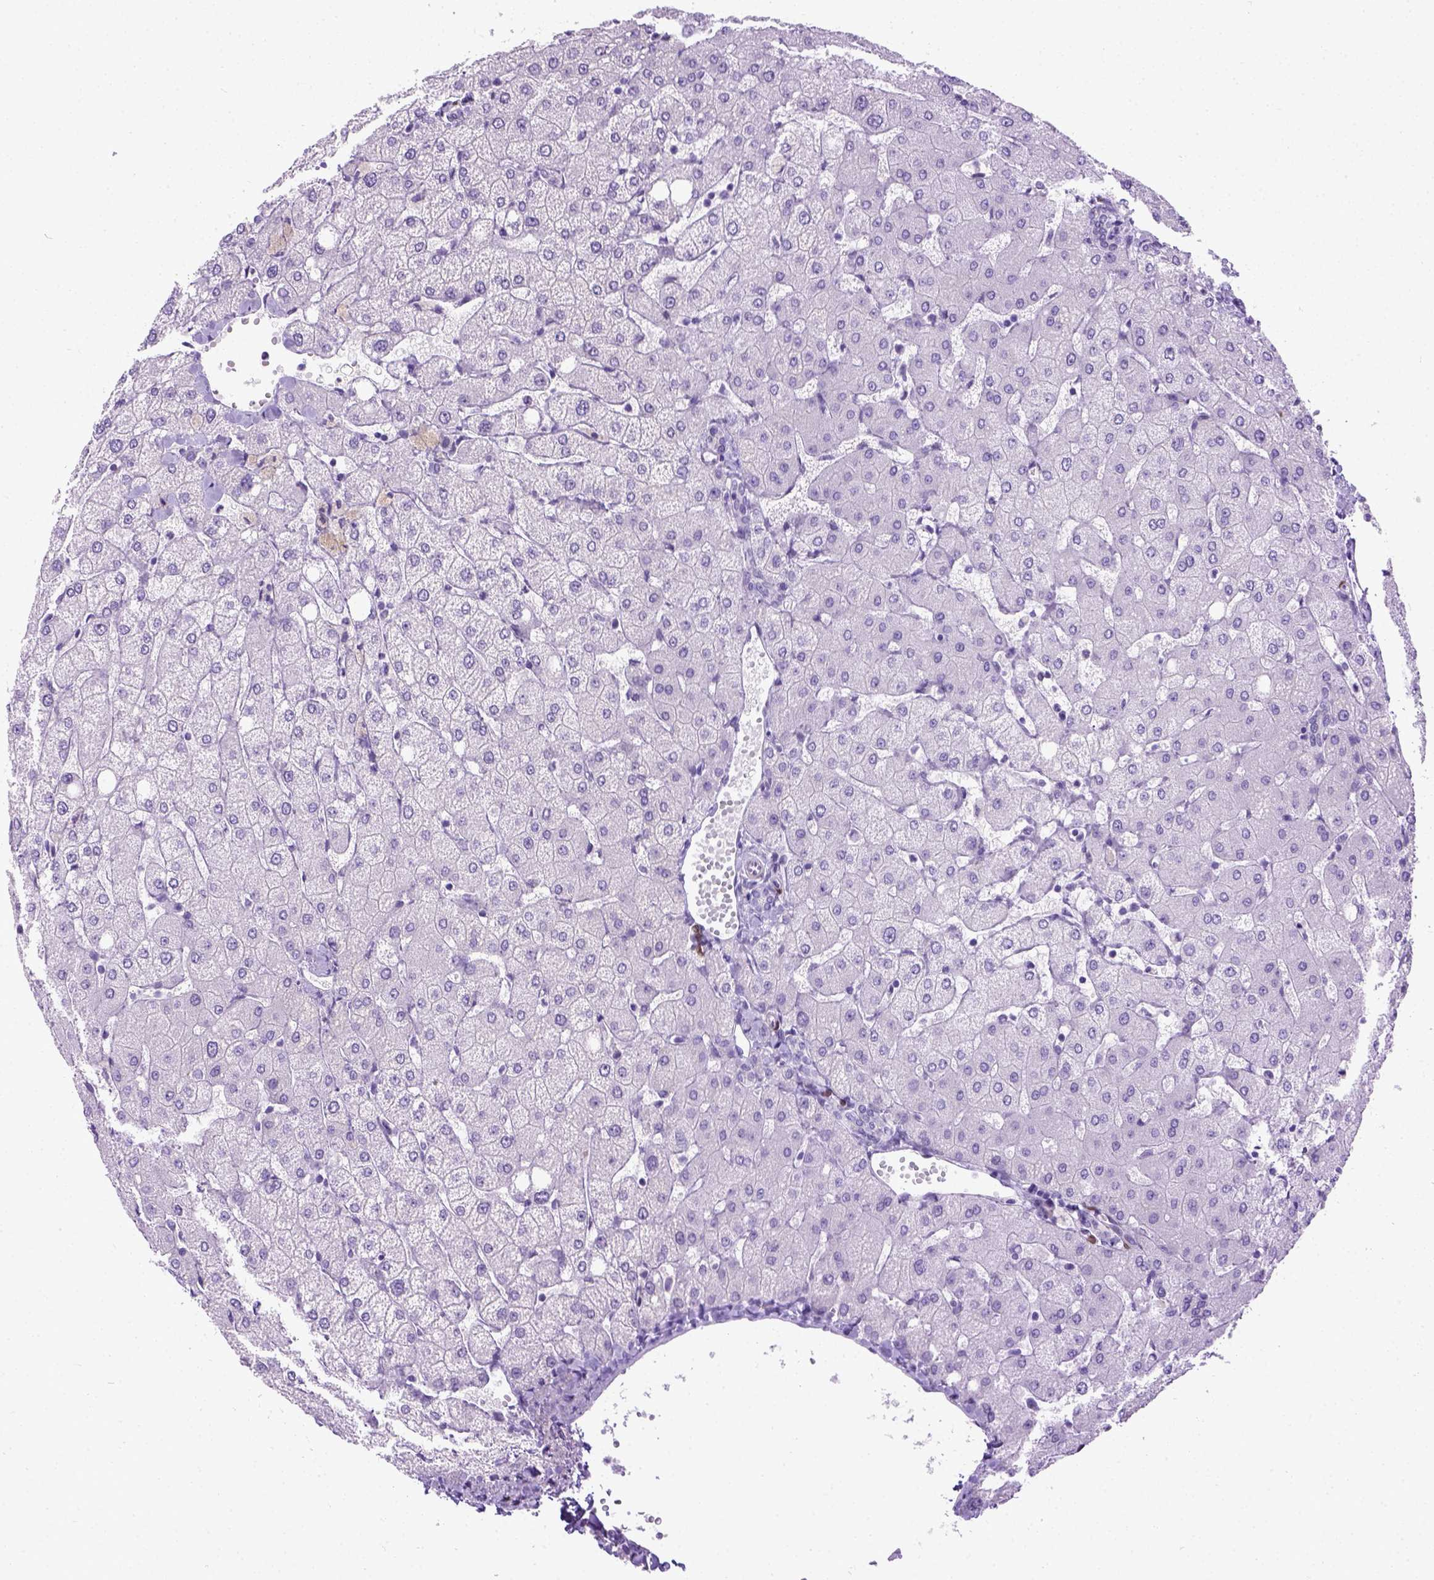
{"staining": {"intensity": "negative", "quantity": "none", "location": "none"}, "tissue": "liver", "cell_type": "Cholangiocytes", "image_type": "normal", "snomed": [{"axis": "morphology", "description": "Normal tissue, NOS"}, {"axis": "topography", "description": "Liver"}], "caption": "Immunohistochemical staining of normal liver exhibits no significant expression in cholangiocytes.", "gene": "FAM184B", "patient": {"sex": "female", "age": 54}}